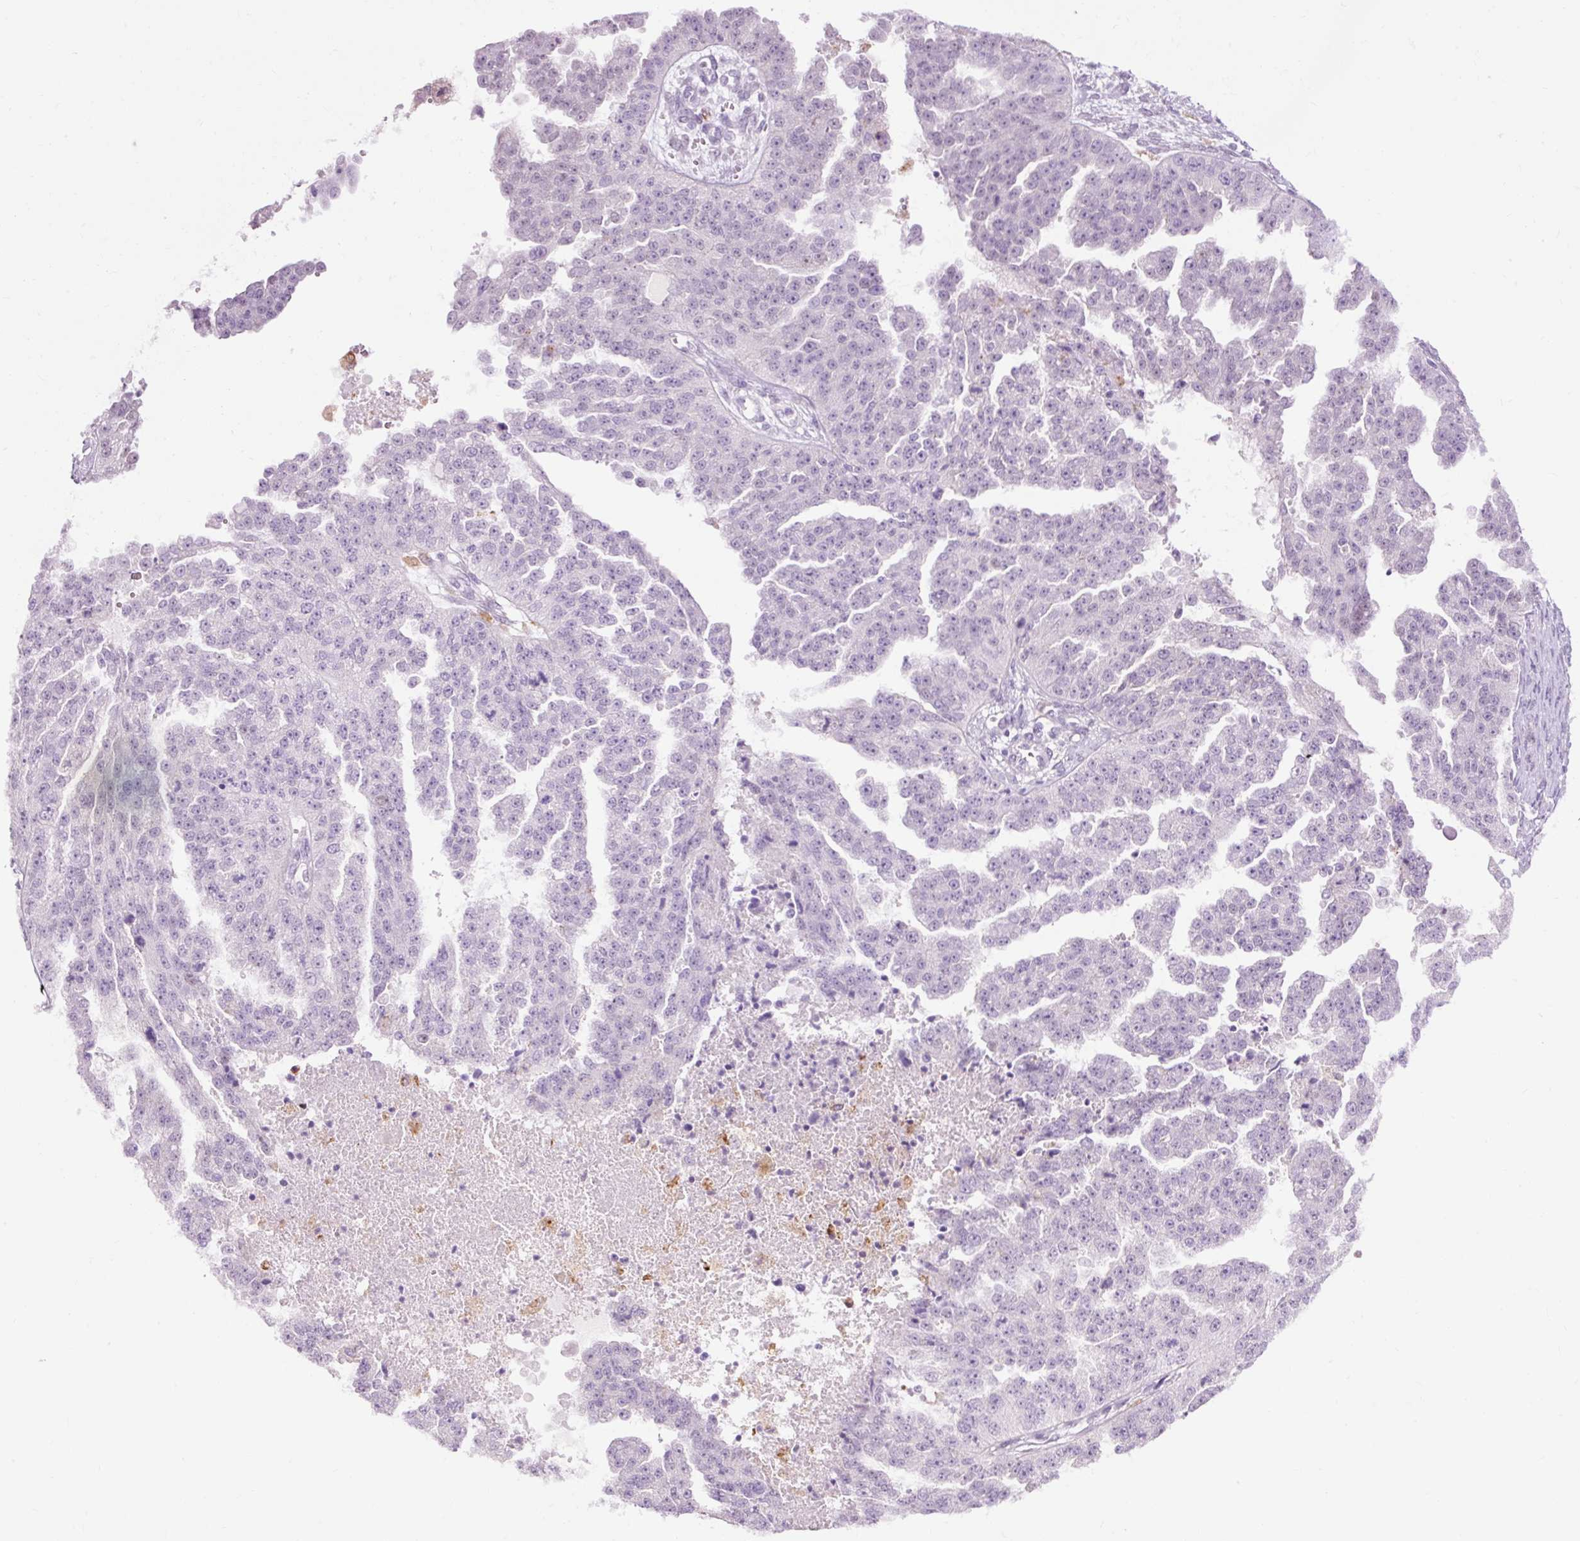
{"staining": {"intensity": "negative", "quantity": "none", "location": "none"}, "tissue": "ovarian cancer", "cell_type": "Tumor cells", "image_type": "cancer", "snomed": [{"axis": "morphology", "description": "Cystadenocarcinoma, serous, NOS"}, {"axis": "topography", "description": "Ovary"}], "caption": "DAB immunohistochemical staining of ovarian cancer (serous cystadenocarcinoma) shows no significant positivity in tumor cells.", "gene": "LY86", "patient": {"sex": "female", "age": 58}}